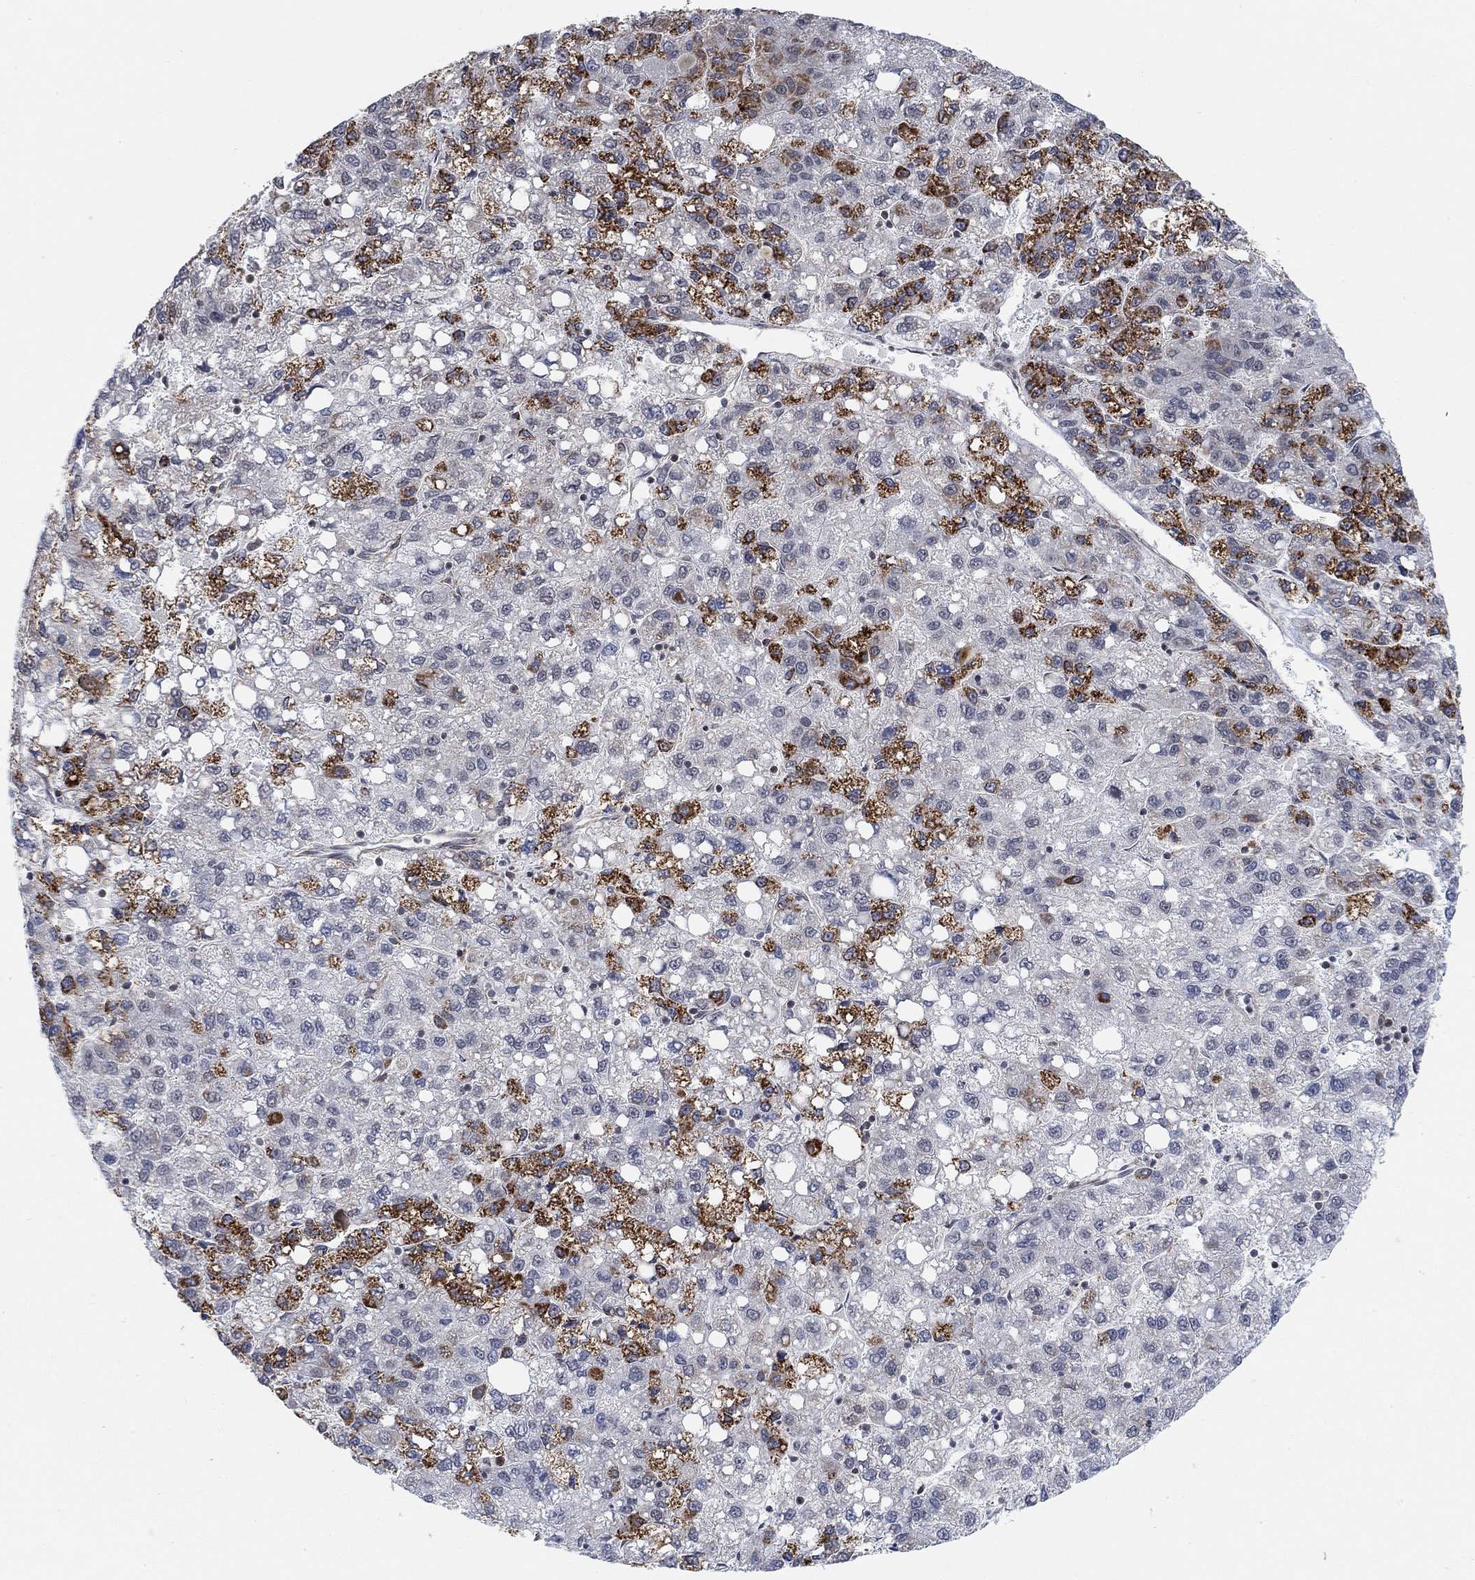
{"staining": {"intensity": "negative", "quantity": "none", "location": "none"}, "tissue": "liver cancer", "cell_type": "Tumor cells", "image_type": "cancer", "snomed": [{"axis": "morphology", "description": "Carcinoma, Hepatocellular, NOS"}, {"axis": "topography", "description": "Liver"}], "caption": "Histopathology image shows no significant protein expression in tumor cells of hepatocellular carcinoma (liver).", "gene": "PWWP2B", "patient": {"sex": "female", "age": 82}}